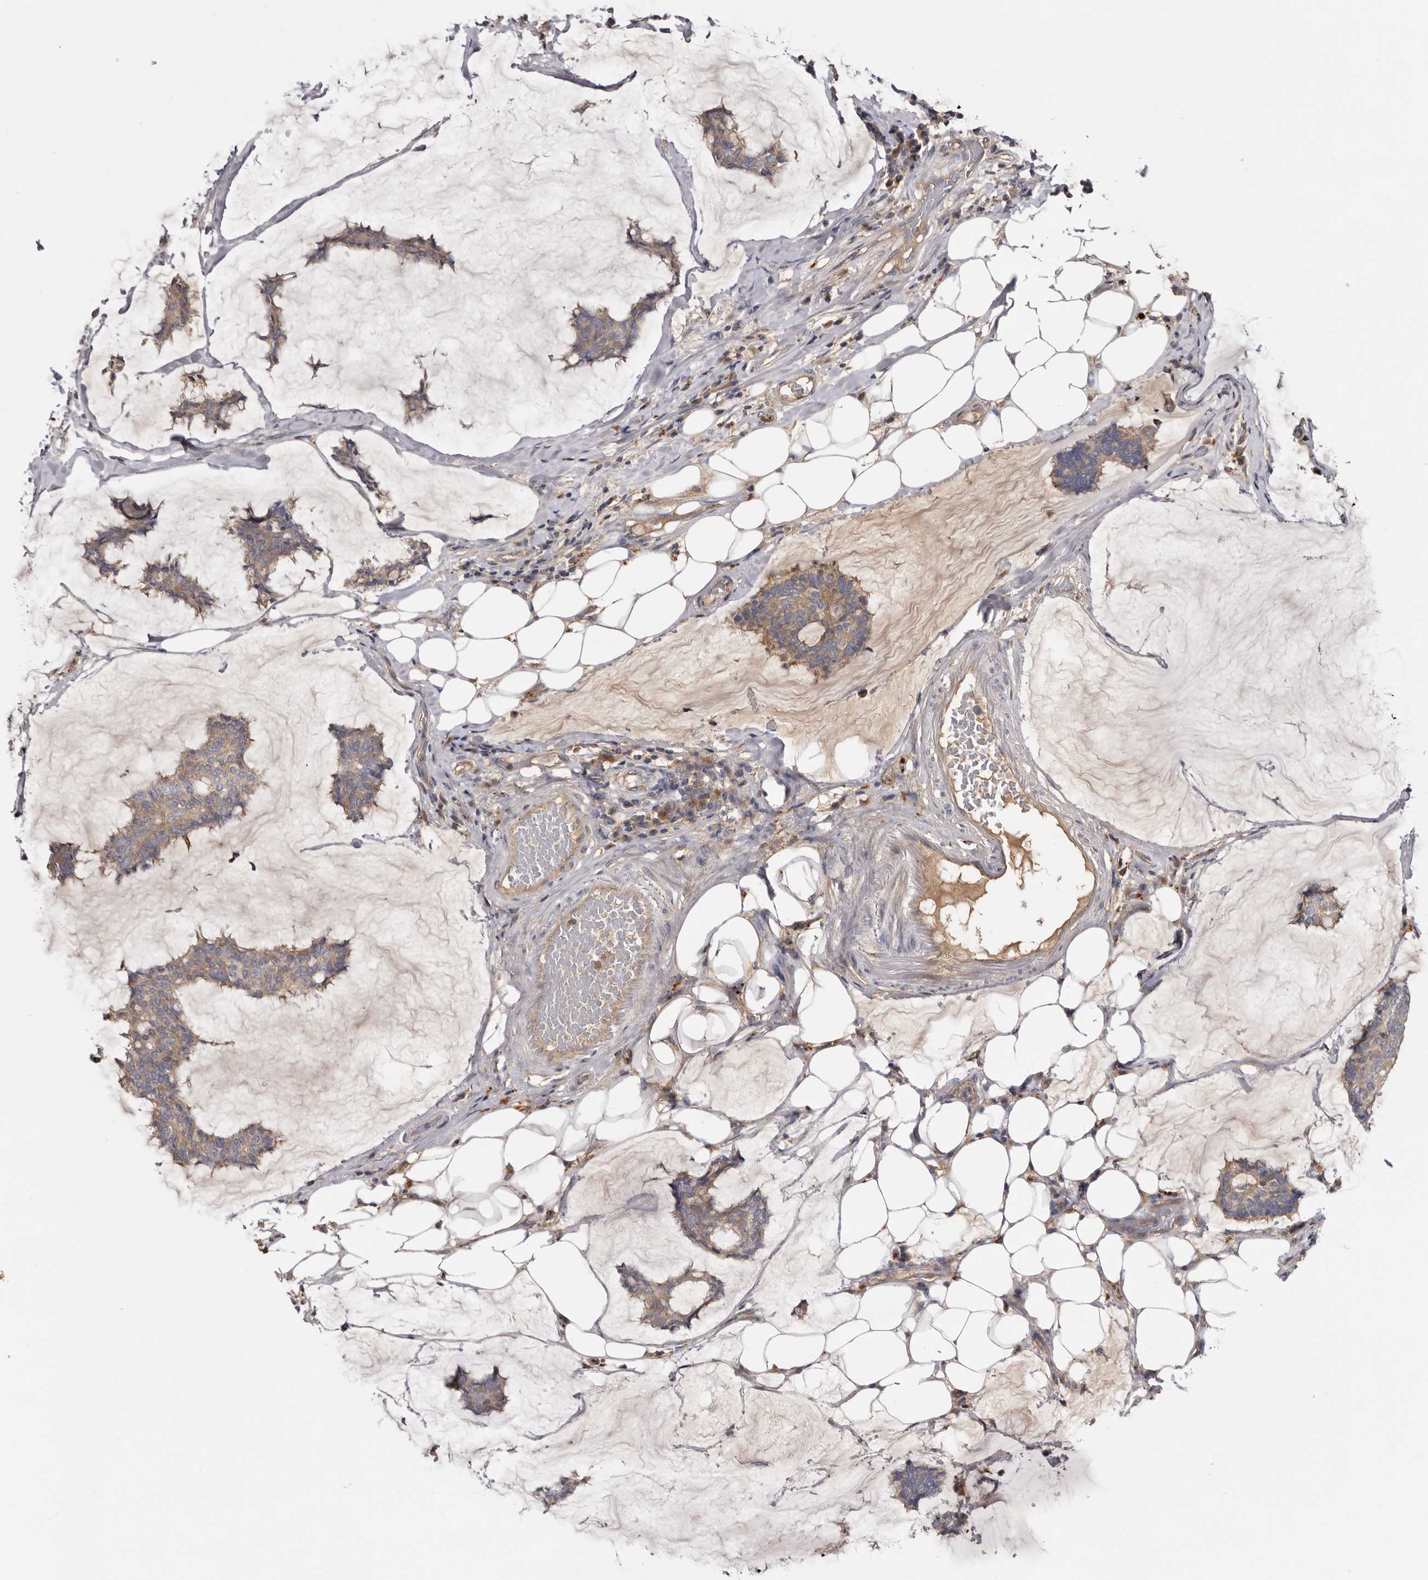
{"staining": {"intensity": "weak", "quantity": ">75%", "location": "cytoplasmic/membranous"}, "tissue": "breast cancer", "cell_type": "Tumor cells", "image_type": "cancer", "snomed": [{"axis": "morphology", "description": "Duct carcinoma"}, {"axis": "topography", "description": "Breast"}], "caption": "There is low levels of weak cytoplasmic/membranous expression in tumor cells of invasive ductal carcinoma (breast), as demonstrated by immunohistochemical staining (brown color).", "gene": "INKA2", "patient": {"sex": "female", "age": 93}}